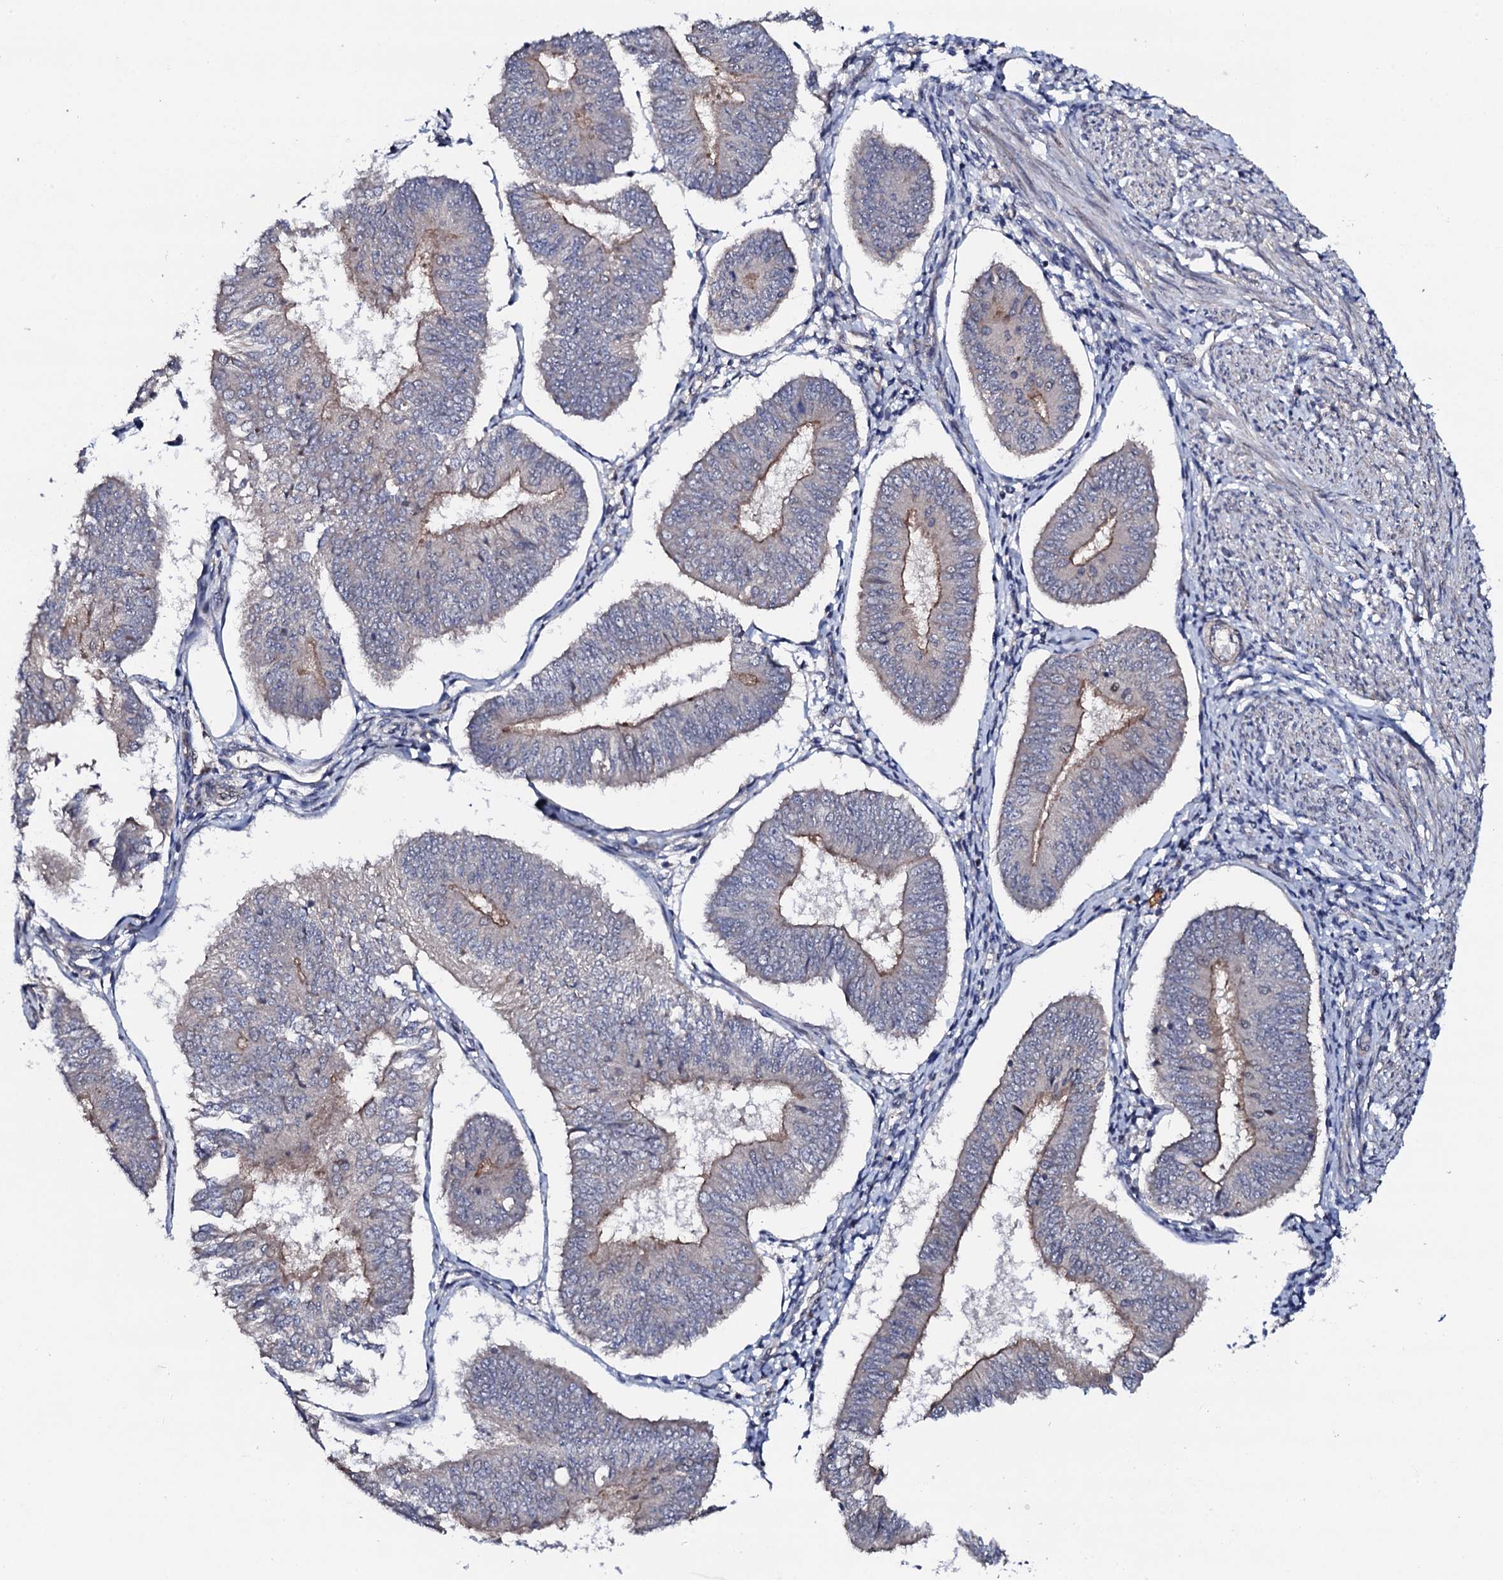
{"staining": {"intensity": "moderate", "quantity": "<25%", "location": "cytoplasmic/membranous"}, "tissue": "endometrial cancer", "cell_type": "Tumor cells", "image_type": "cancer", "snomed": [{"axis": "morphology", "description": "Adenocarcinoma, NOS"}, {"axis": "topography", "description": "Endometrium"}], "caption": "Immunohistochemical staining of human endometrial cancer (adenocarcinoma) displays low levels of moderate cytoplasmic/membranous protein expression in approximately <25% of tumor cells.", "gene": "CIAO2A", "patient": {"sex": "female", "age": 58}}